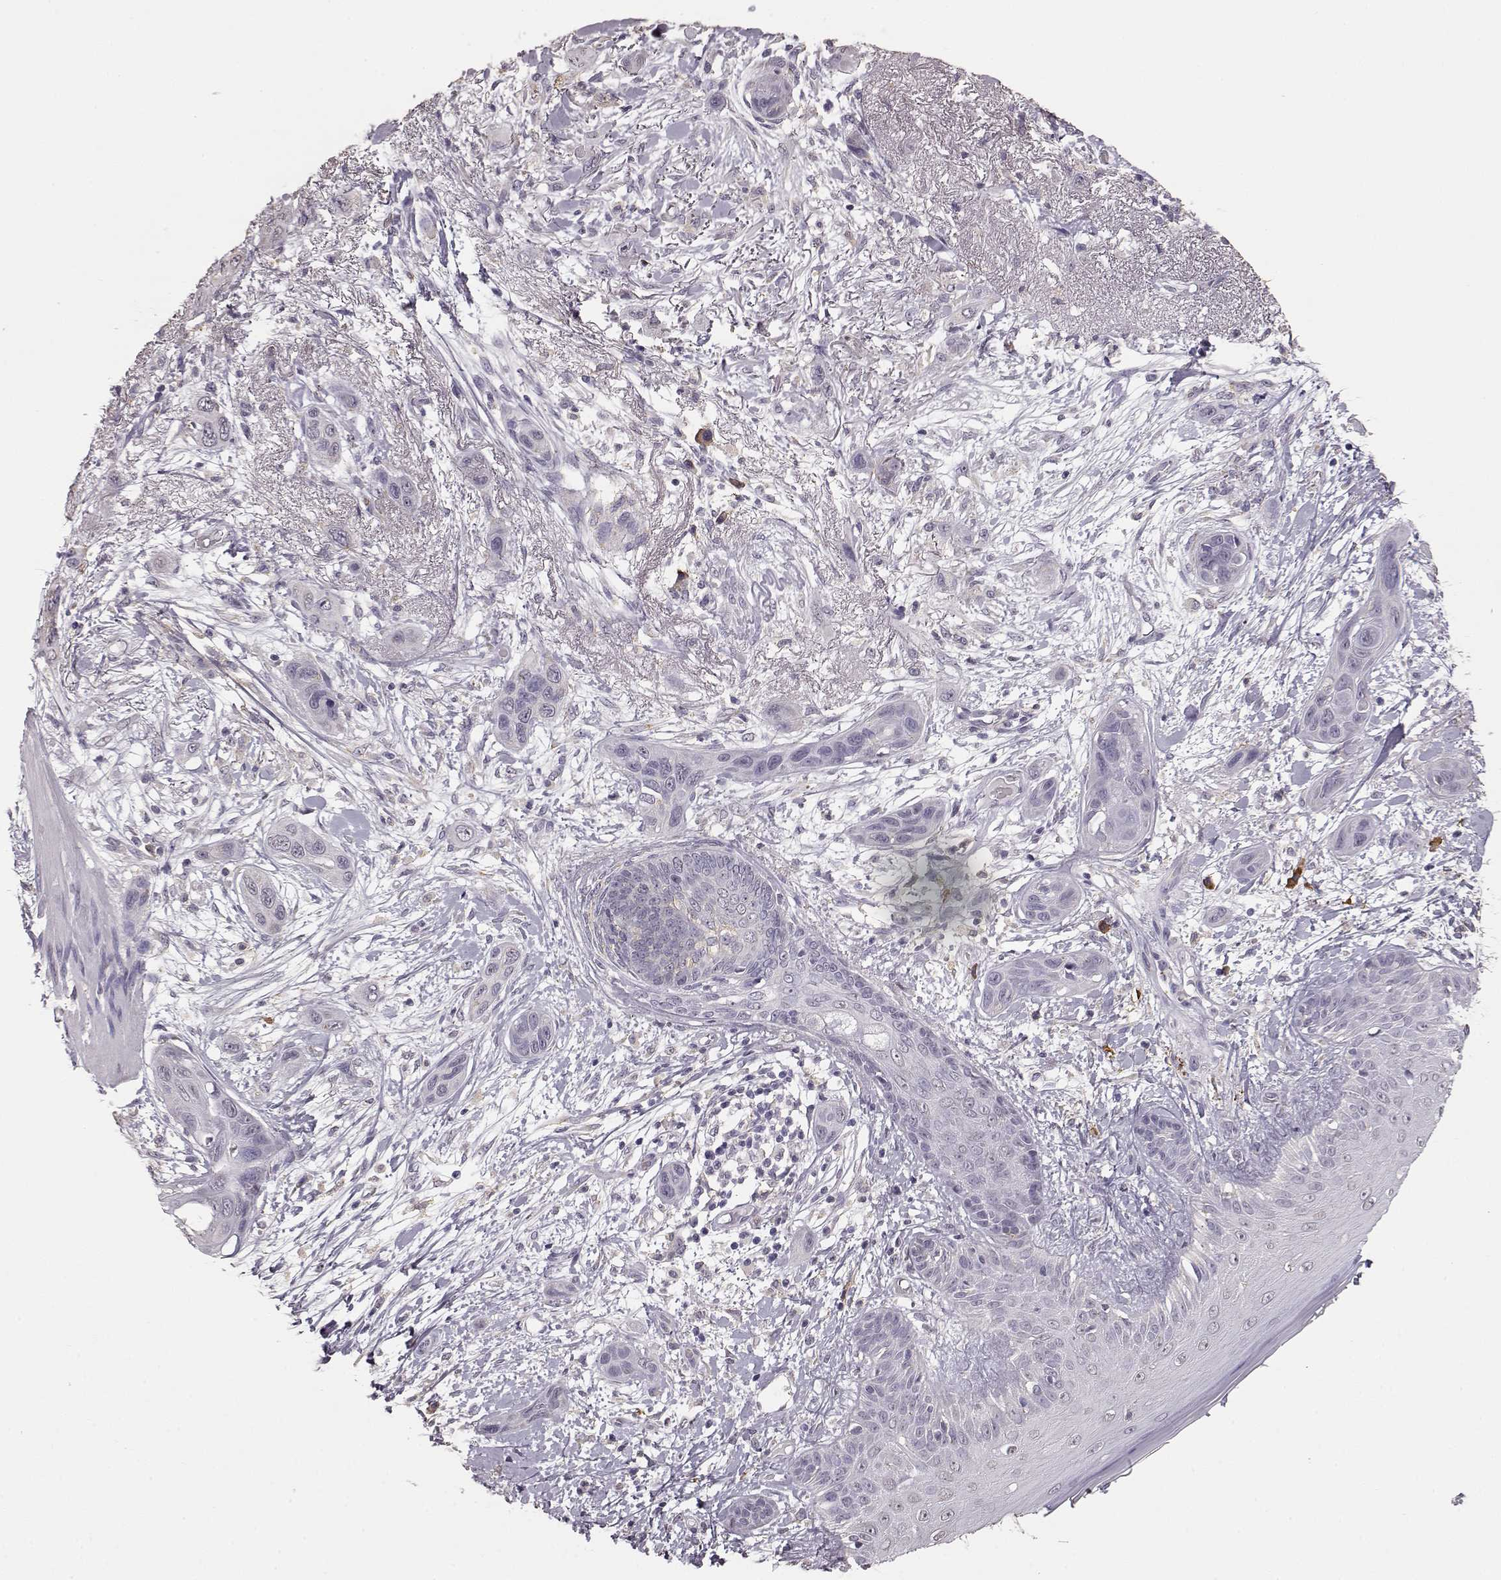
{"staining": {"intensity": "negative", "quantity": "none", "location": "none"}, "tissue": "skin cancer", "cell_type": "Tumor cells", "image_type": "cancer", "snomed": [{"axis": "morphology", "description": "Squamous cell carcinoma, NOS"}, {"axis": "topography", "description": "Skin"}], "caption": "Micrograph shows no significant protein positivity in tumor cells of squamous cell carcinoma (skin).", "gene": "GABRG3", "patient": {"sex": "male", "age": 79}}